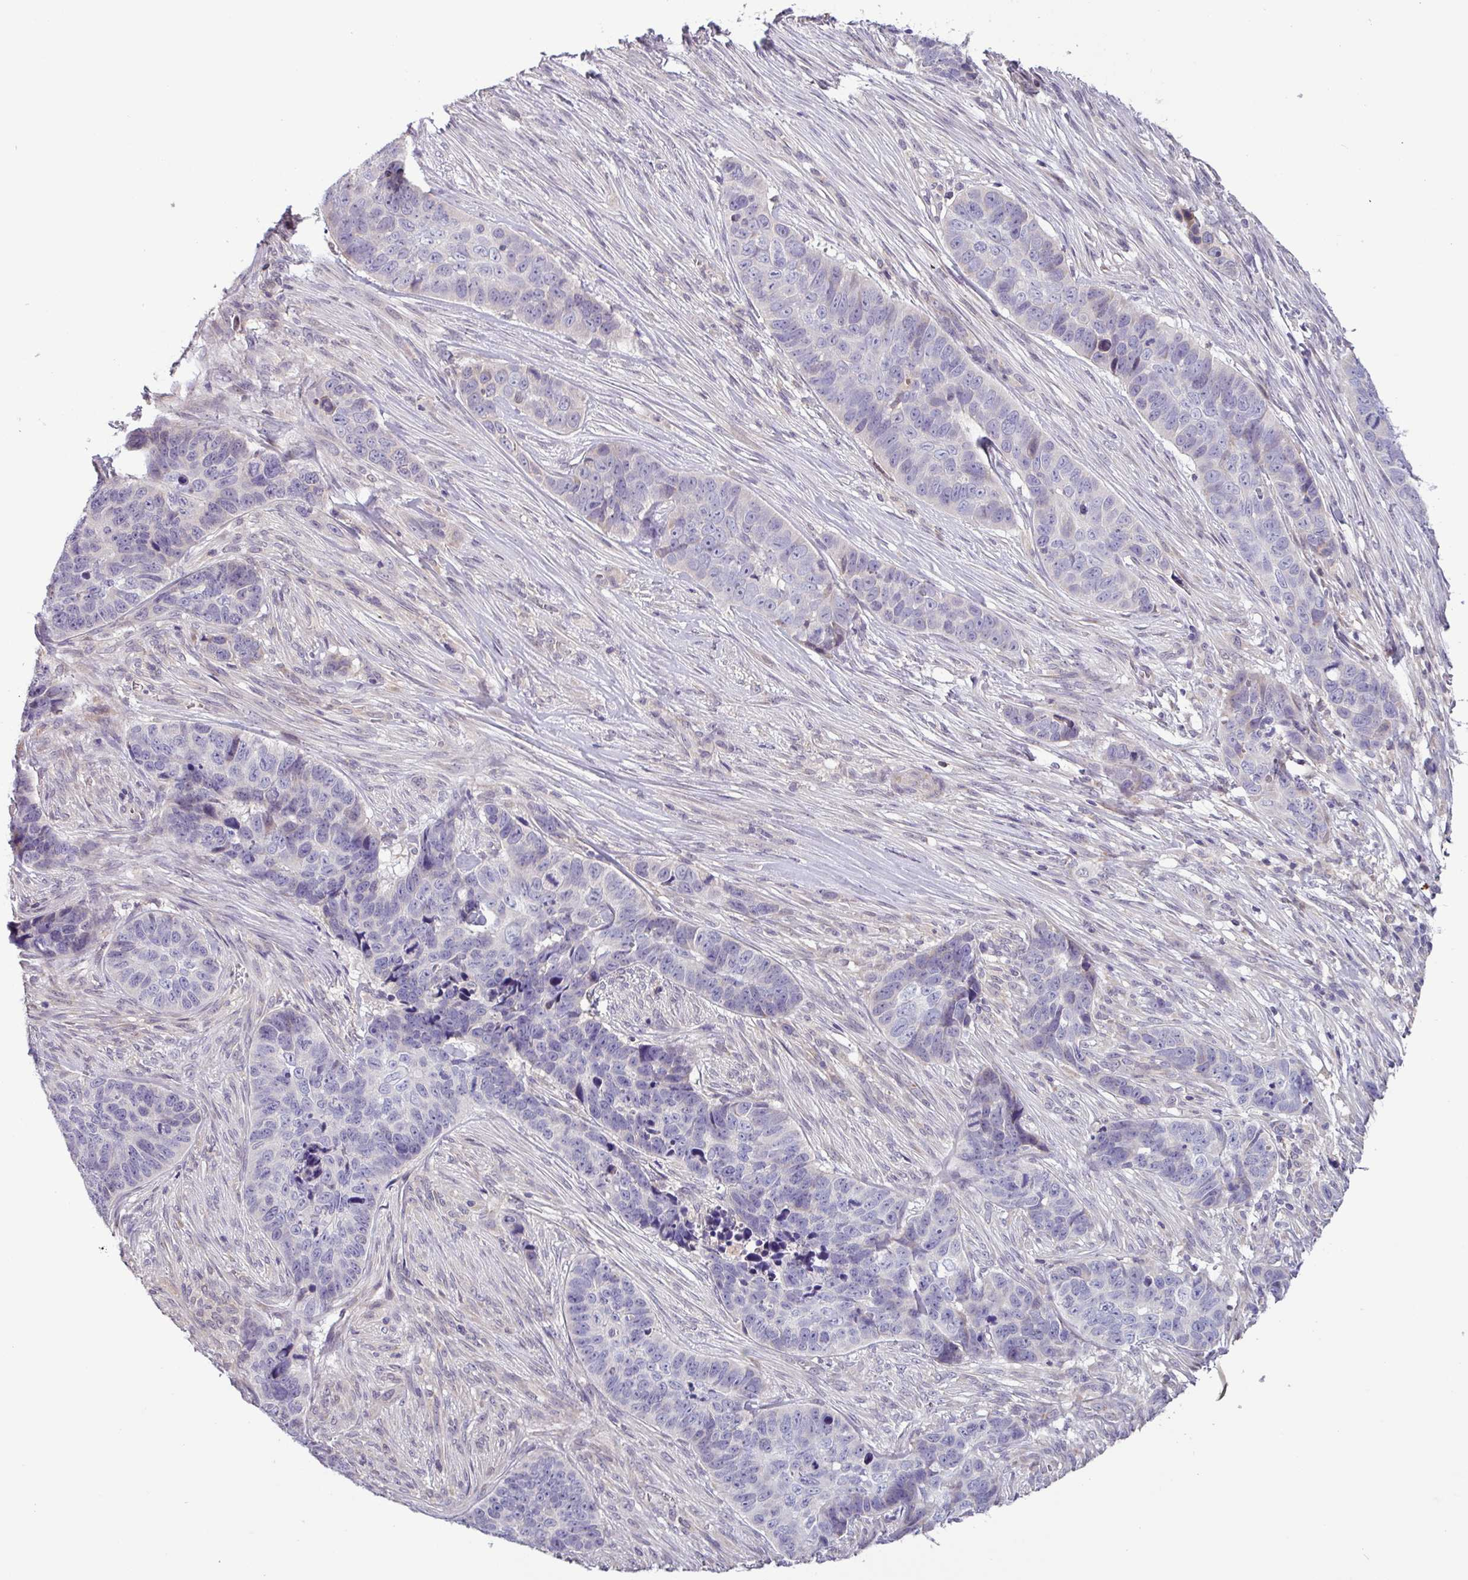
{"staining": {"intensity": "negative", "quantity": "none", "location": "none"}, "tissue": "skin cancer", "cell_type": "Tumor cells", "image_type": "cancer", "snomed": [{"axis": "morphology", "description": "Basal cell carcinoma"}, {"axis": "topography", "description": "Skin"}], "caption": "A micrograph of skin cancer stained for a protein reveals no brown staining in tumor cells. (DAB (3,3'-diaminobenzidine) immunohistochemistry (IHC) visualized using brightfield microscopy, high magnification).", "gene": "SFTPB", "patient": {"sex": "female", "age": 82}}